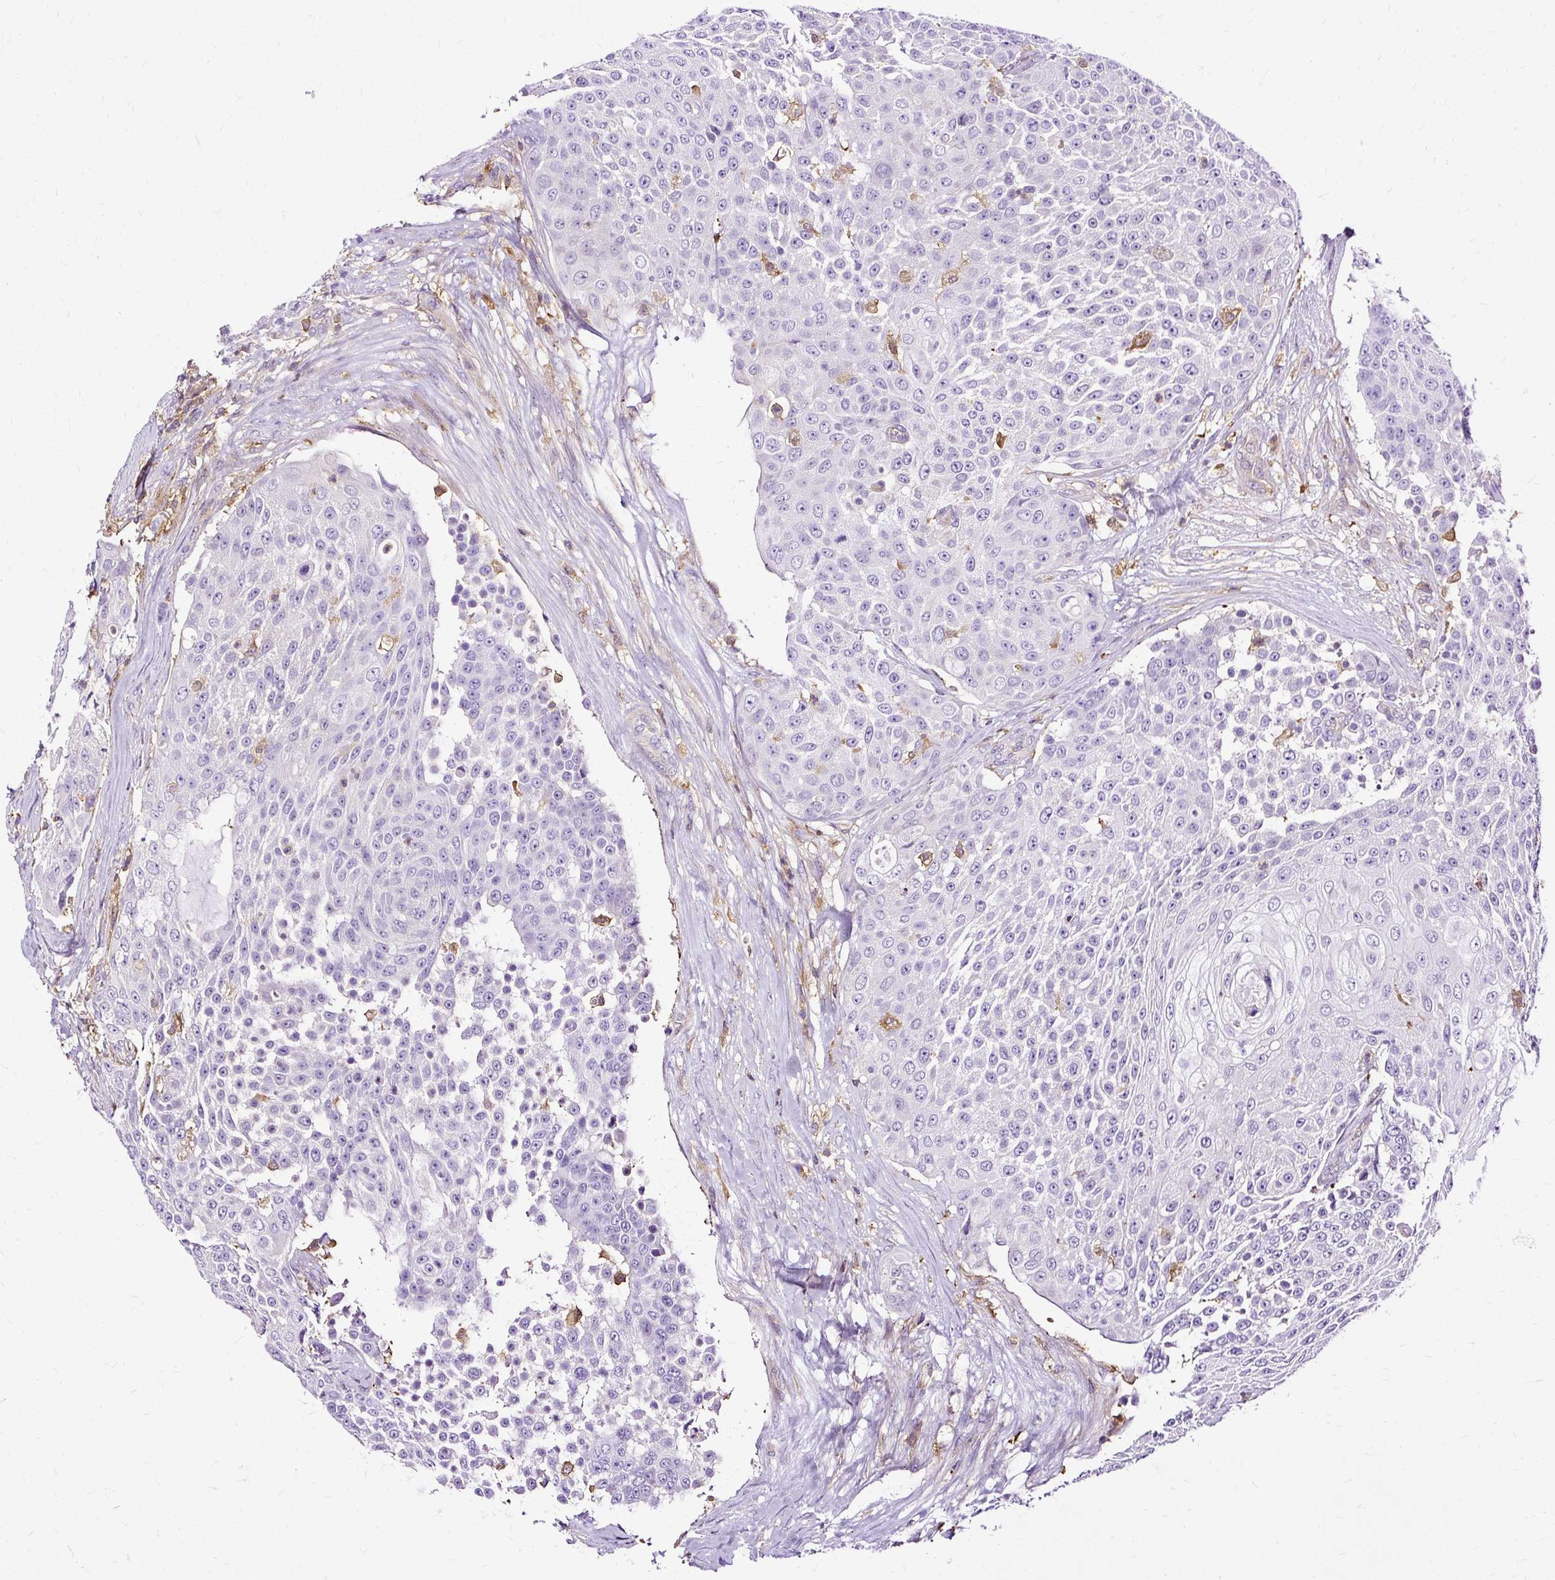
{"staining": {"intensity": "negative", "quantity": "none", "location": "none"}, "tissue": "urothelial cancer", "cell_type": "Tumor cells", "image_type": "cancer", "snomed": [{"axis": "morphology", "description": "Urothelial carcinoma, High grade"}, {"axis": "topography", "description": "Urinary bladder"}], "caption": "Image shows no significant protein expression in tumor cells of urothelial carcinoma (high-grade).", "gene": "TWF2", "patient": {"sex": "female", "age": 63}}